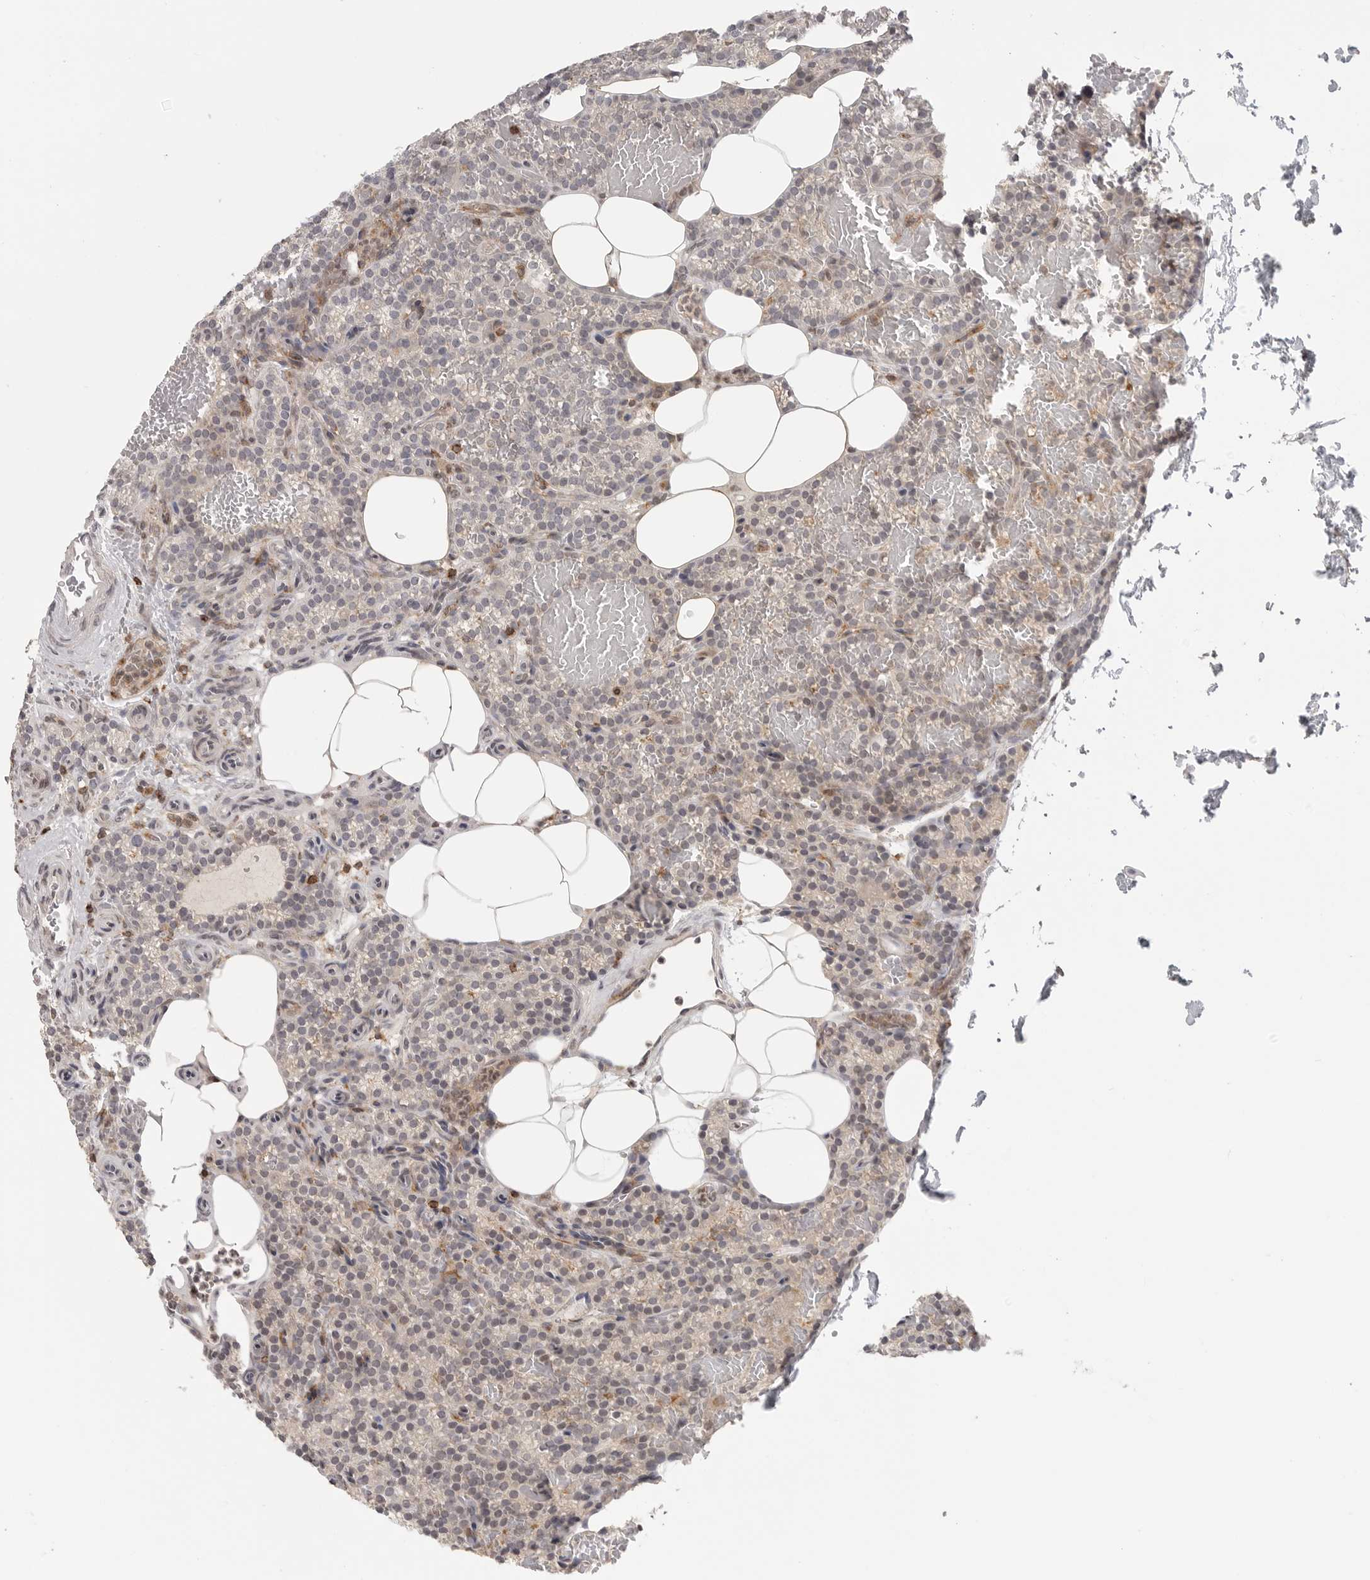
{"staining": {"intensity": "negative", "quantity": "none", "location": "none"}, "tissue": "parathyroid gland", "cell_type": "Glandular cells", "image_type": "normal", "snomed": [{"axis": "morphology", "description": "Normal tissue, NOS"}, {"axis": "topography", "description": "Parathyroid gland"}], "caption": "A micrograph of parathyroid gland stained for a protein reveals no brown staining in glandular cells. (DAB IHC visualized using brightfield microscopy, high magnification).", "gene": "SH3KBP1", "patient": {"sex": "male", "age": 58}}